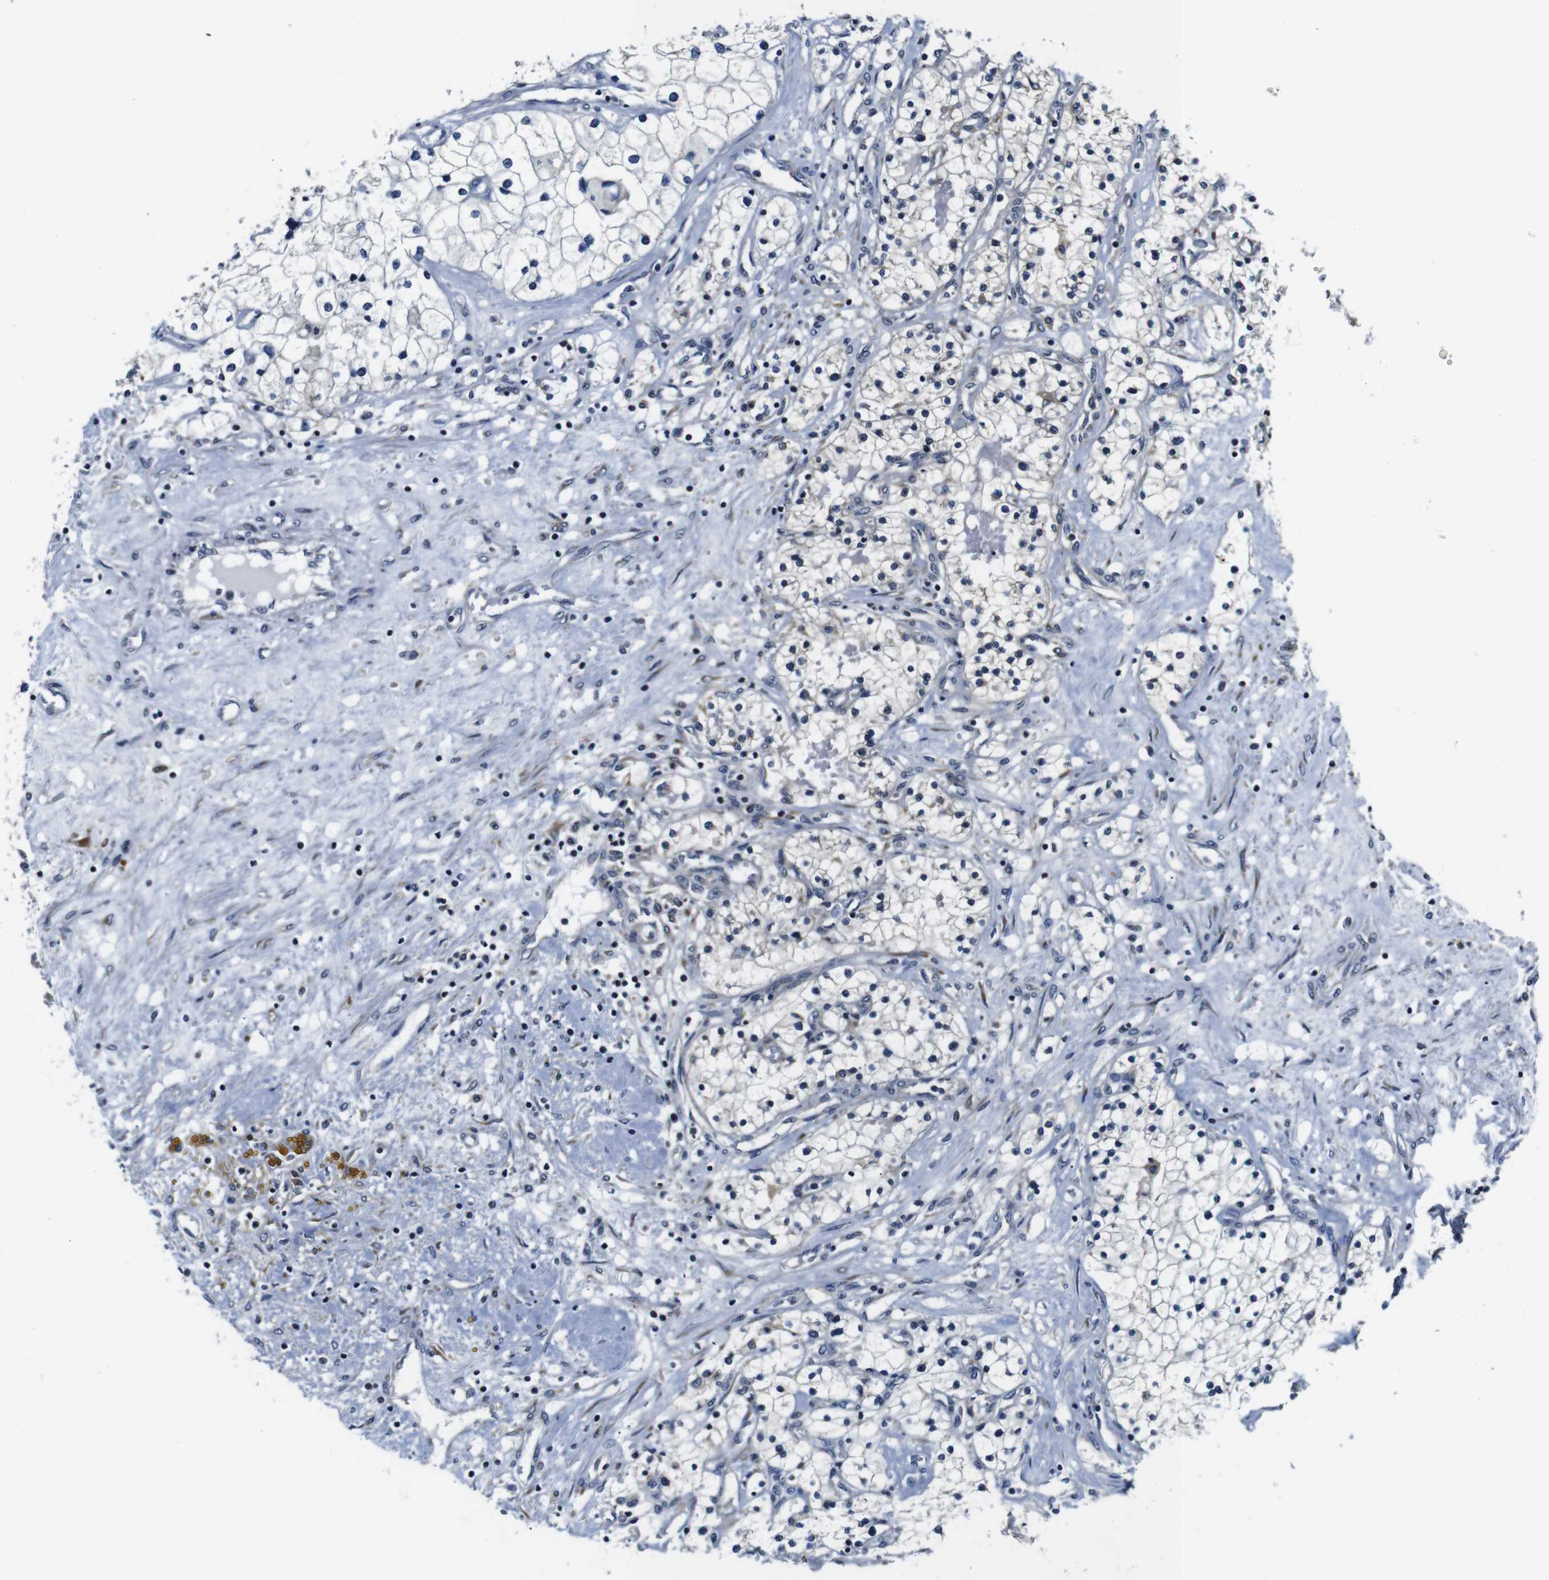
{"staining": {"intensity": "negative", "quantity": "none", "location": "none"}, "tissue": "renal cancer", "cell_type": "Tumor cells", "image_type": "cancer", "snomed": [{"axis": "morphology", "description": "Adenocarcinoma, NOS"}, {"axis": "topography", "description": "Kidney"}], "caption": "Protein analysis of adenocarcinoma (renal) exhibits no significant positivity in tumor cells. (DAB (3,3'-diaminobenzidine) immunohistochemistry, high magnification).", "gene": "FKBP14", "patient": {"sex": "male", "age": 68}}